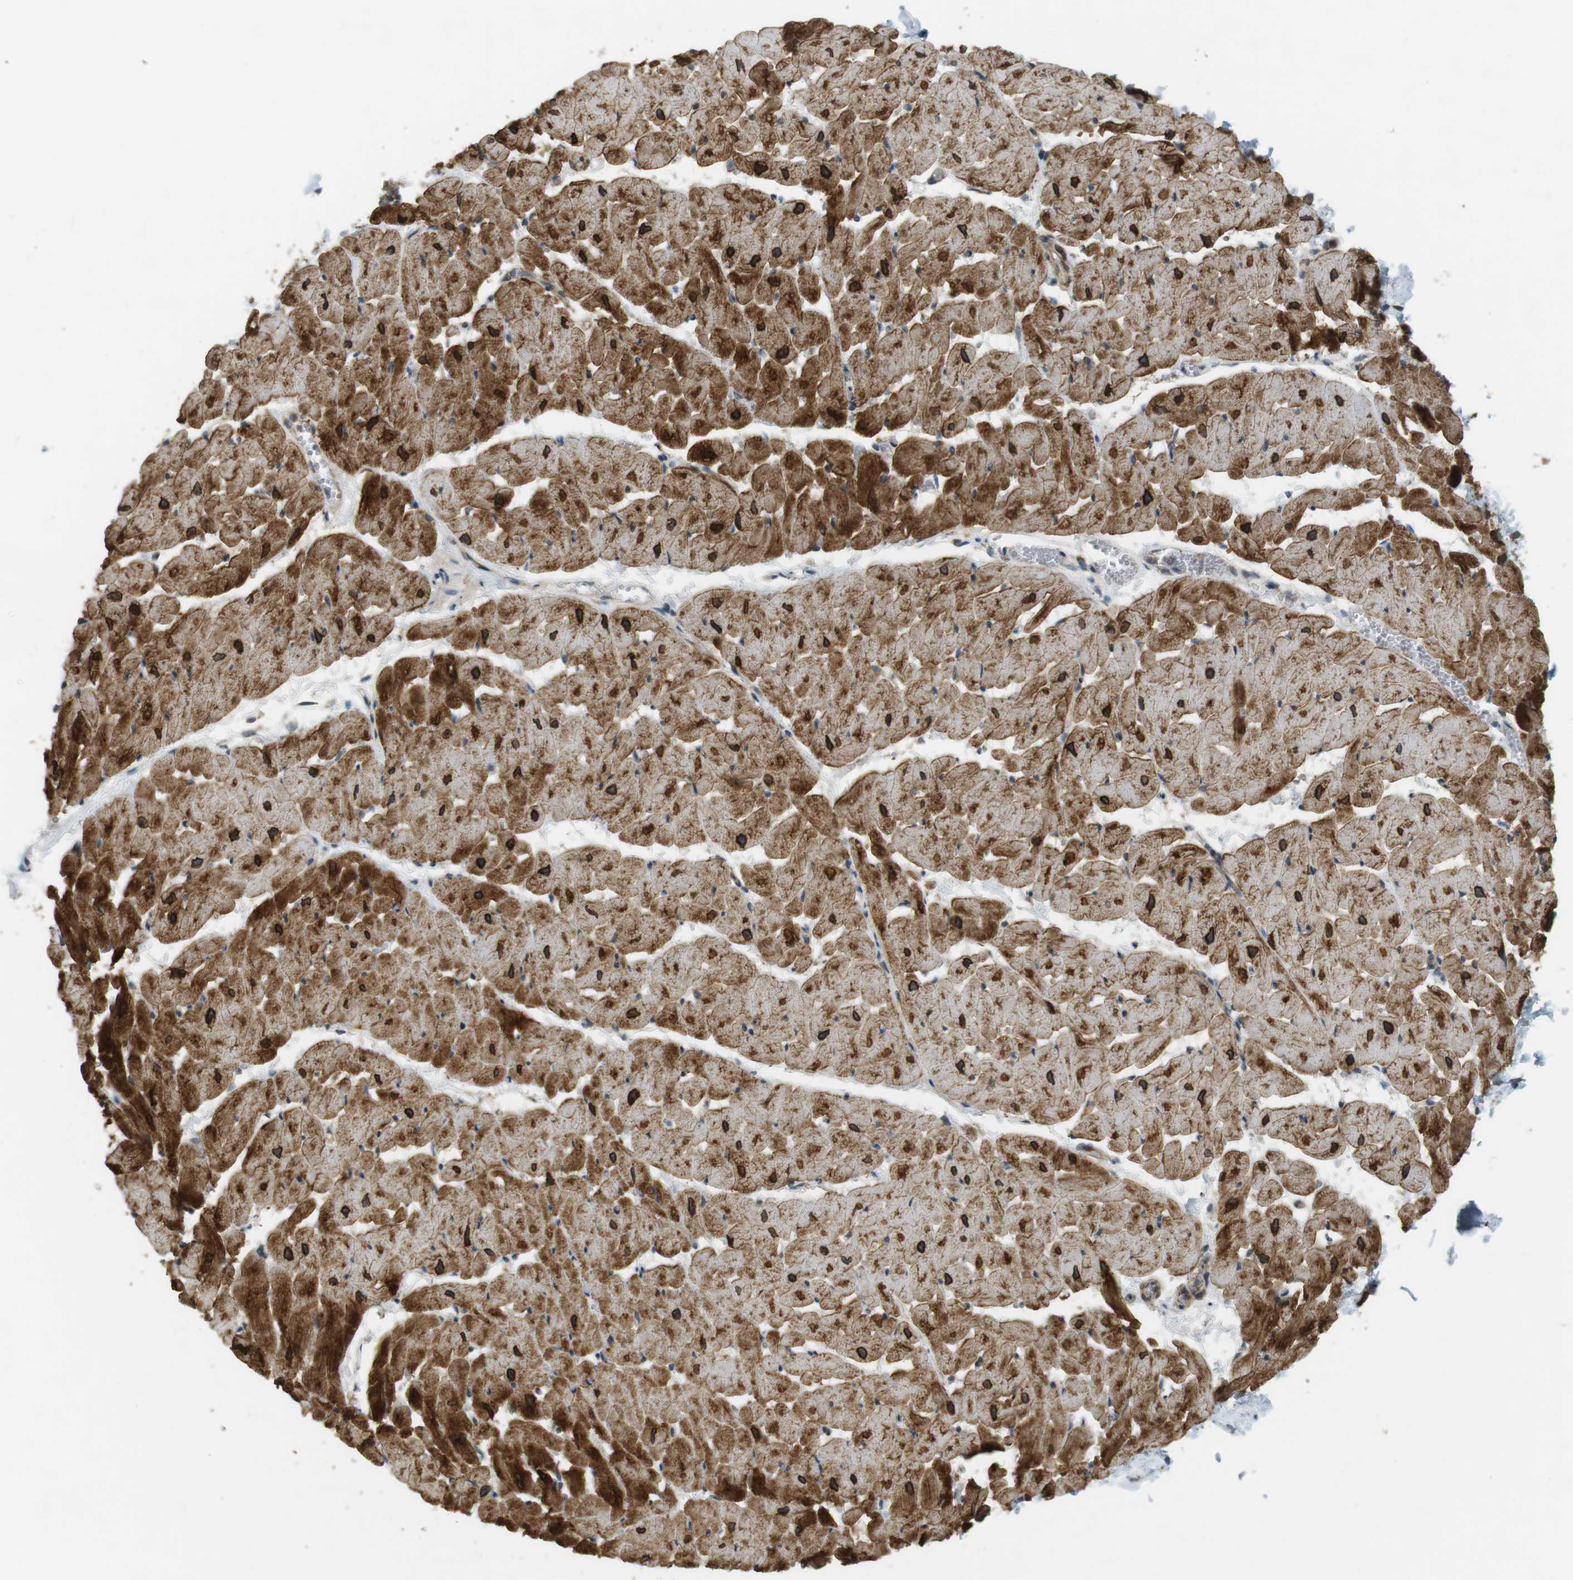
{"staining": {"intensity": "strong", "quantity": ">75%", "location": "cytoplasmic/membranous,nuclear"}, "tissue": "heart muscle", "cell_type": "Cardiomyocytes", "image_type": "normal", "snomed": [{"axis": "morphology", "description": "Normal tissue, NOS"}, {"axis": "topography", "description": "Heart"}], "caption": "A brown stain shows strong cytoplasmic/membranous,nuclear positivity of a protein in cardiomyocytes of normal heart muscle. Nuclei are stained in blue.", "gene": "SLC41A1", "patient": {"sex": "female", "age": 19}}